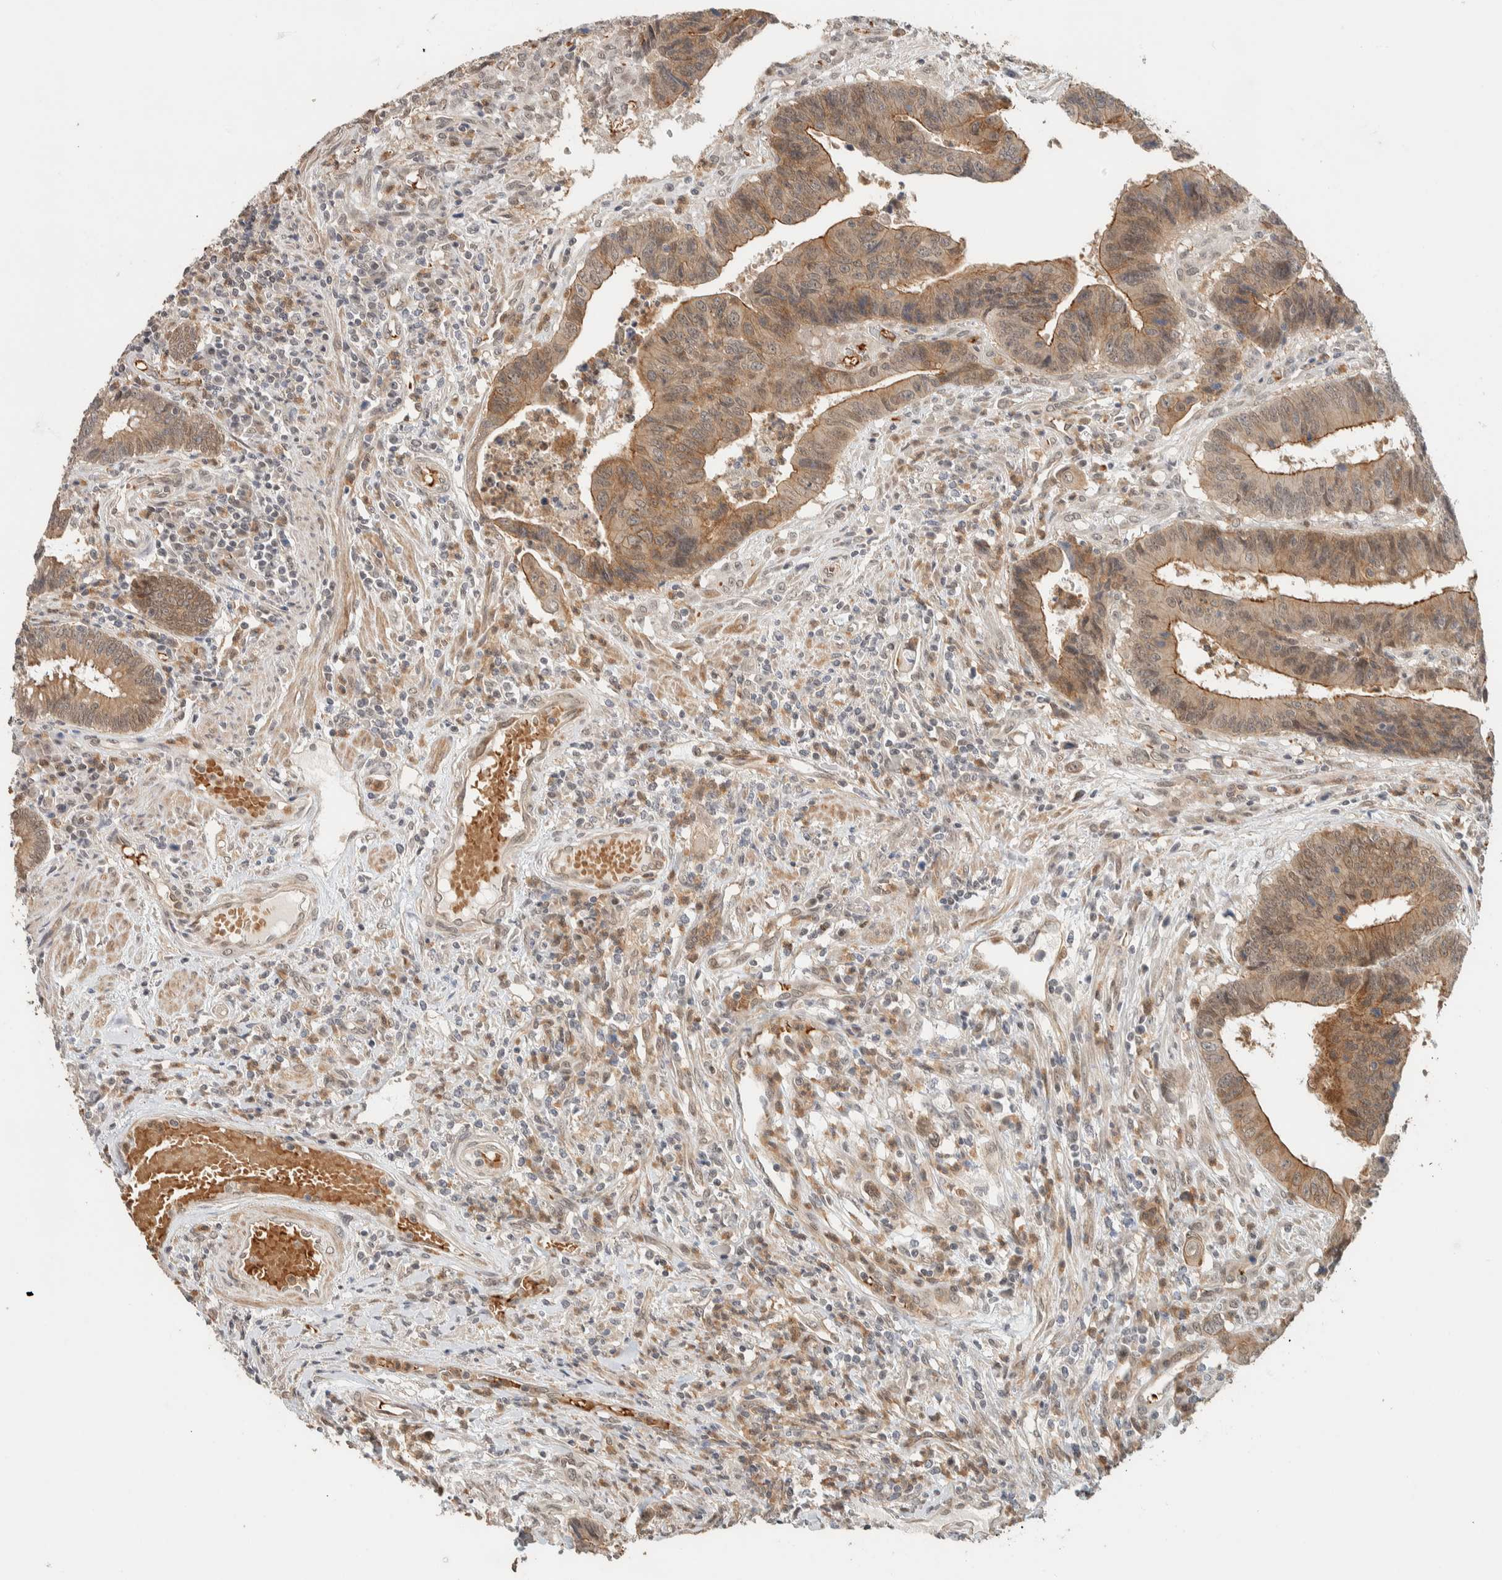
{"staining": {"intensity": "moderate", "quantity": ">75%", "location": "cytoplasmic/membranous"}, "tissue": "colorectal cancer", "cell_type": "Tumor cells", "image_type": "cancer", "snomed": [{"axis": "morphology", "description": "Adenocarcinoma, NOS"}, {"axis": "topography", "description": "Rectum"}], "caption": "Protein staining shows moderate cytoplasmic/membranous expression in about >75% of tumor cells in colorectal cancer.", "gene": "ZBTB2", "patient": {"sex": "male", "age": 84}}